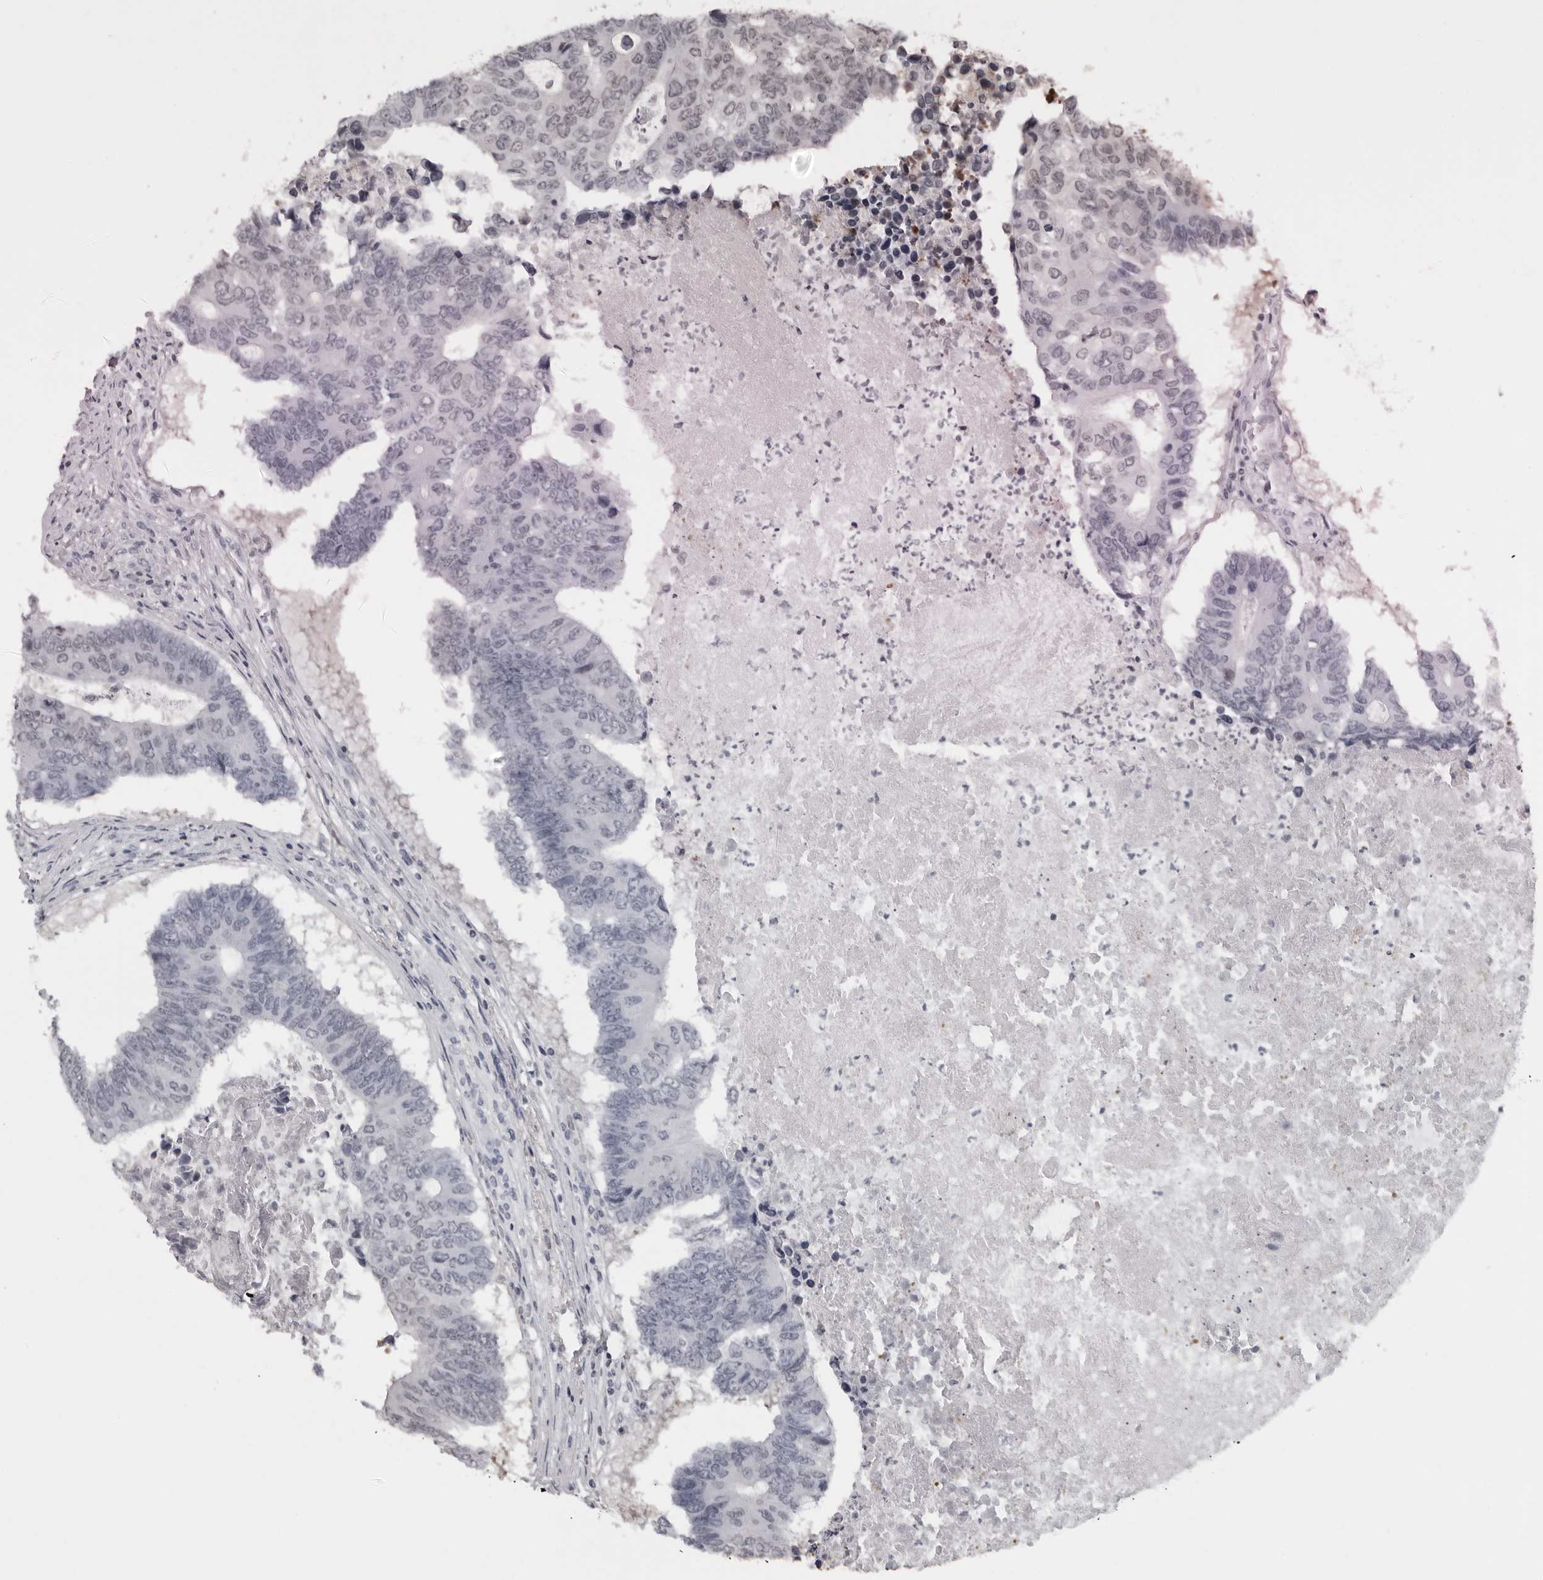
{"staining": {"intensity": "negative", "quantity": "none", "location": "none"}, "tissue": "colorectal cancer", "cell_type": "Tumor cells", "image_type": "cancer", "snomed": [{"axis": "morphology", "description": "Adenocarcinoma, NOS"}, {"axis": "topography", "description": "Colon"}], "caption": "This is an immunohistochemistry micrograph of colorectal cancer (adenocarcinoma). There is no positivity in tumor cells.", "gene": "LZIC", "patient": {"sex": "male", "age": 87}}